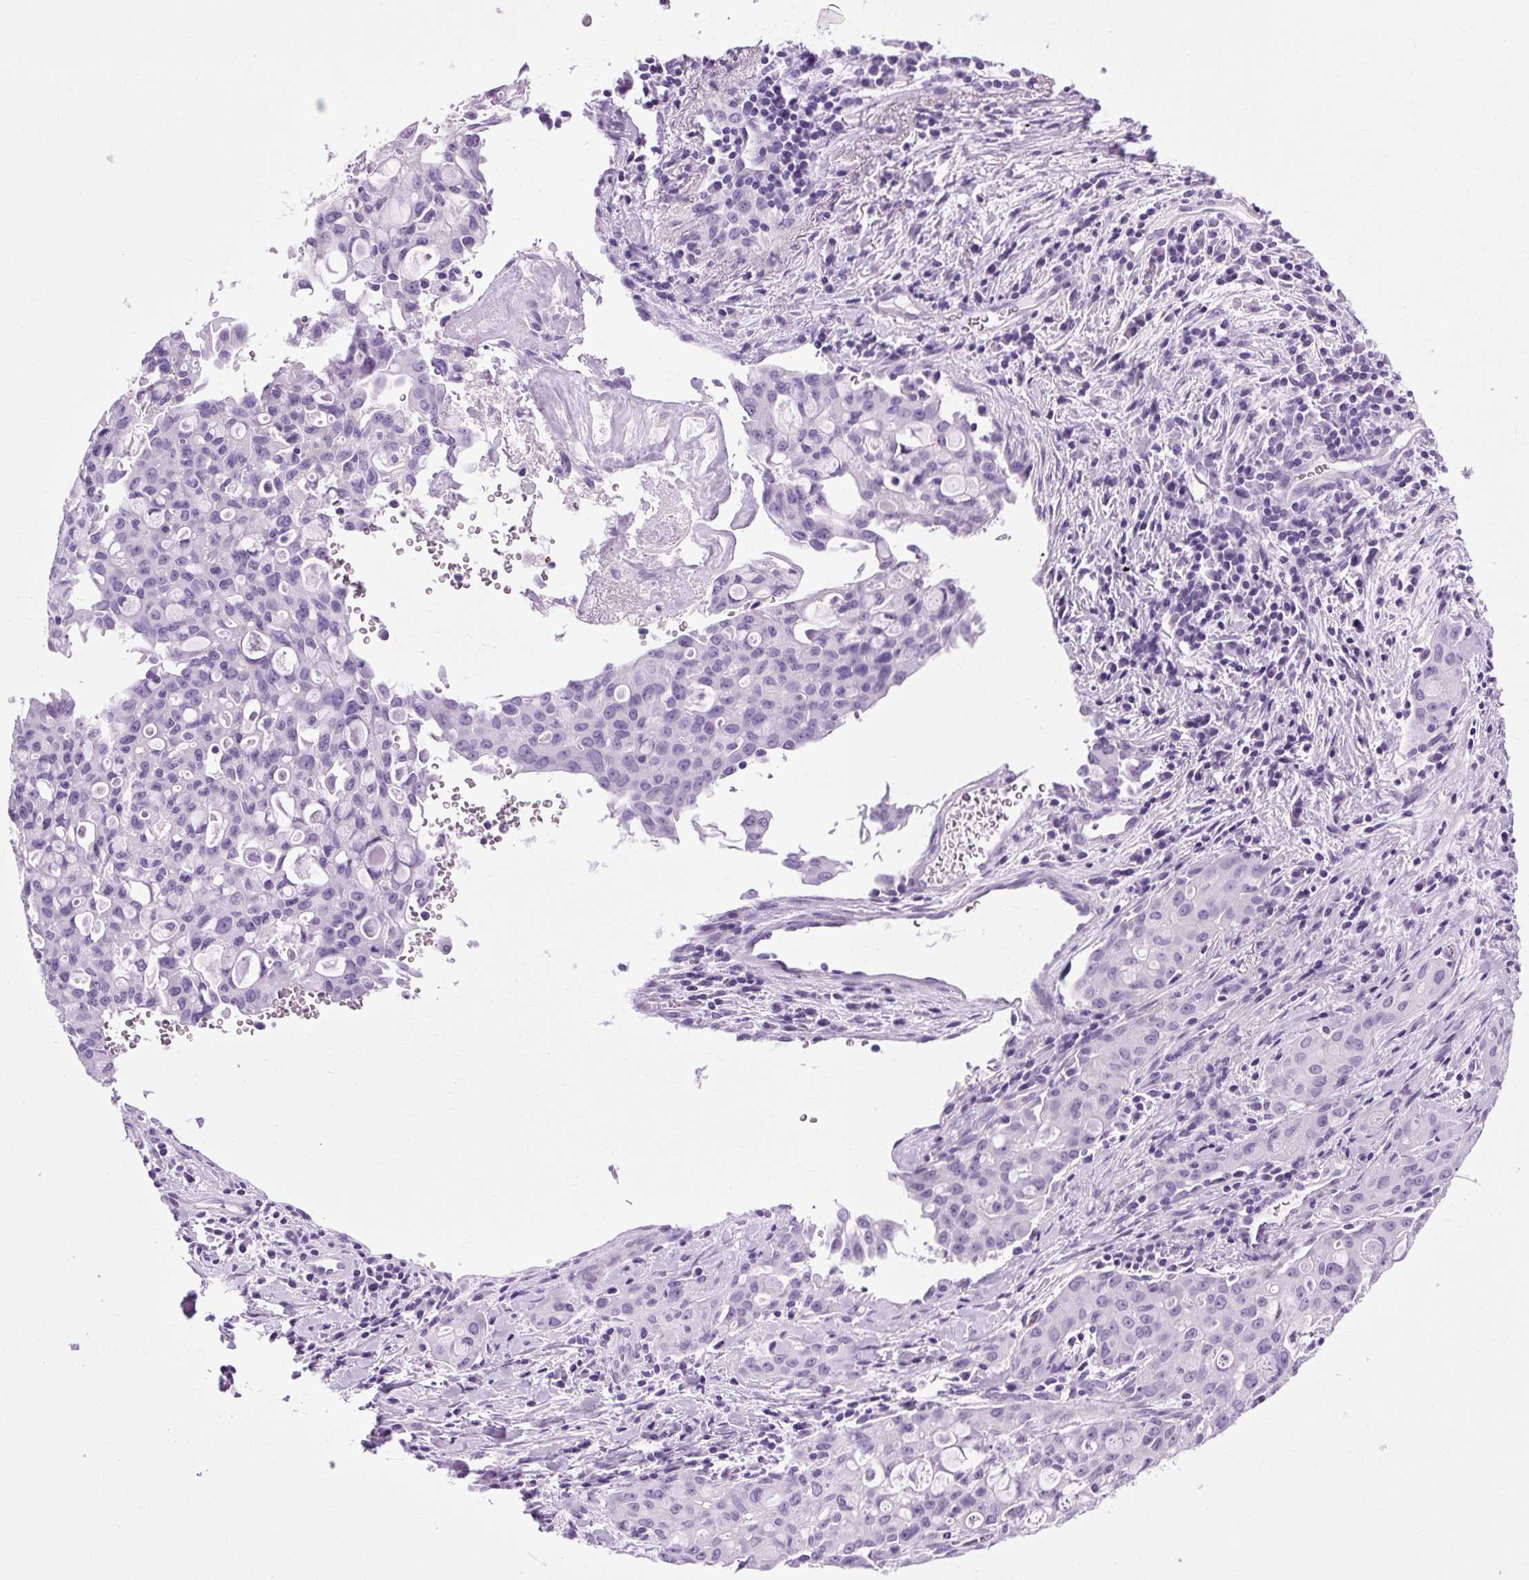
{"staining": {"intensity": "negative", "quantity": "none", "location": "none"}, "tissue": "lung cancer", "cell_type": "Tumor cells", "image_type": "cancer", "snomed": [{"axis": "morphology", "description": "Adenocarcinoma, NOS"}, {"axis": "topography", "description": "Lung"}], "caption": "A micrograph of lung cancer (adenocarcinoma) stained for a protein exhibits no brown staining in tumor cells.", "gene": "OOEP", "patient": {"sex": "female", "age": 44}}